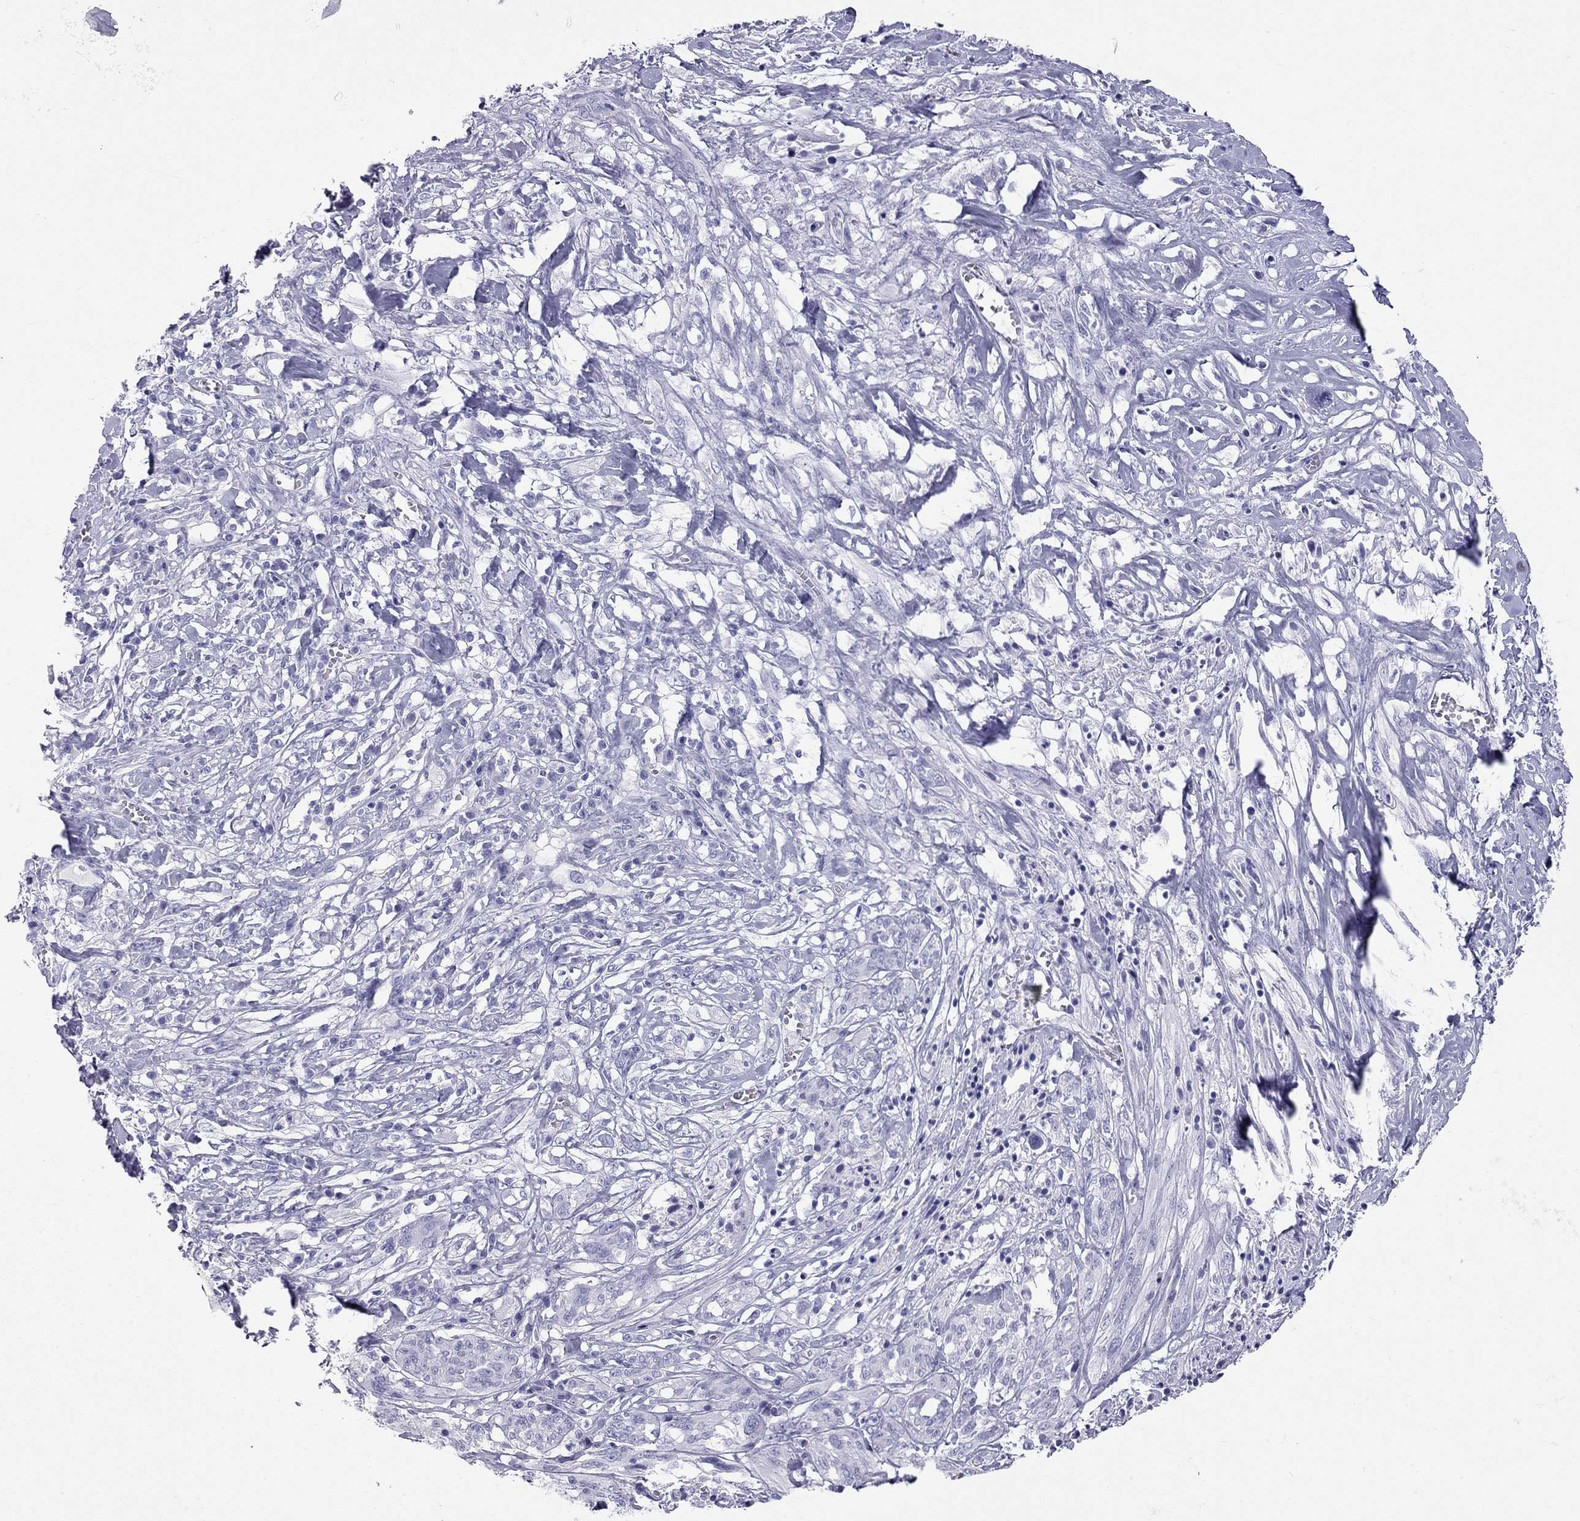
{"staining": {"intensity": "negative", "quantity": "none", "location": "none"}, "tissue": "melanoma", "cell_type": "Tumor cells", "image_type": "cancer", "snomed": [{"axis": "morphology", "description": "Malignant melanoma, NOS"}, {"axis": "topography", "description": "Skin"}], "caption": "This is an immunohistochemistry (IHC) histopathology image of human malignant melanoma. There is no staining in tumor cells.", "gene": "TRPM3", "patient": {"sex": "female", "age": 91}}